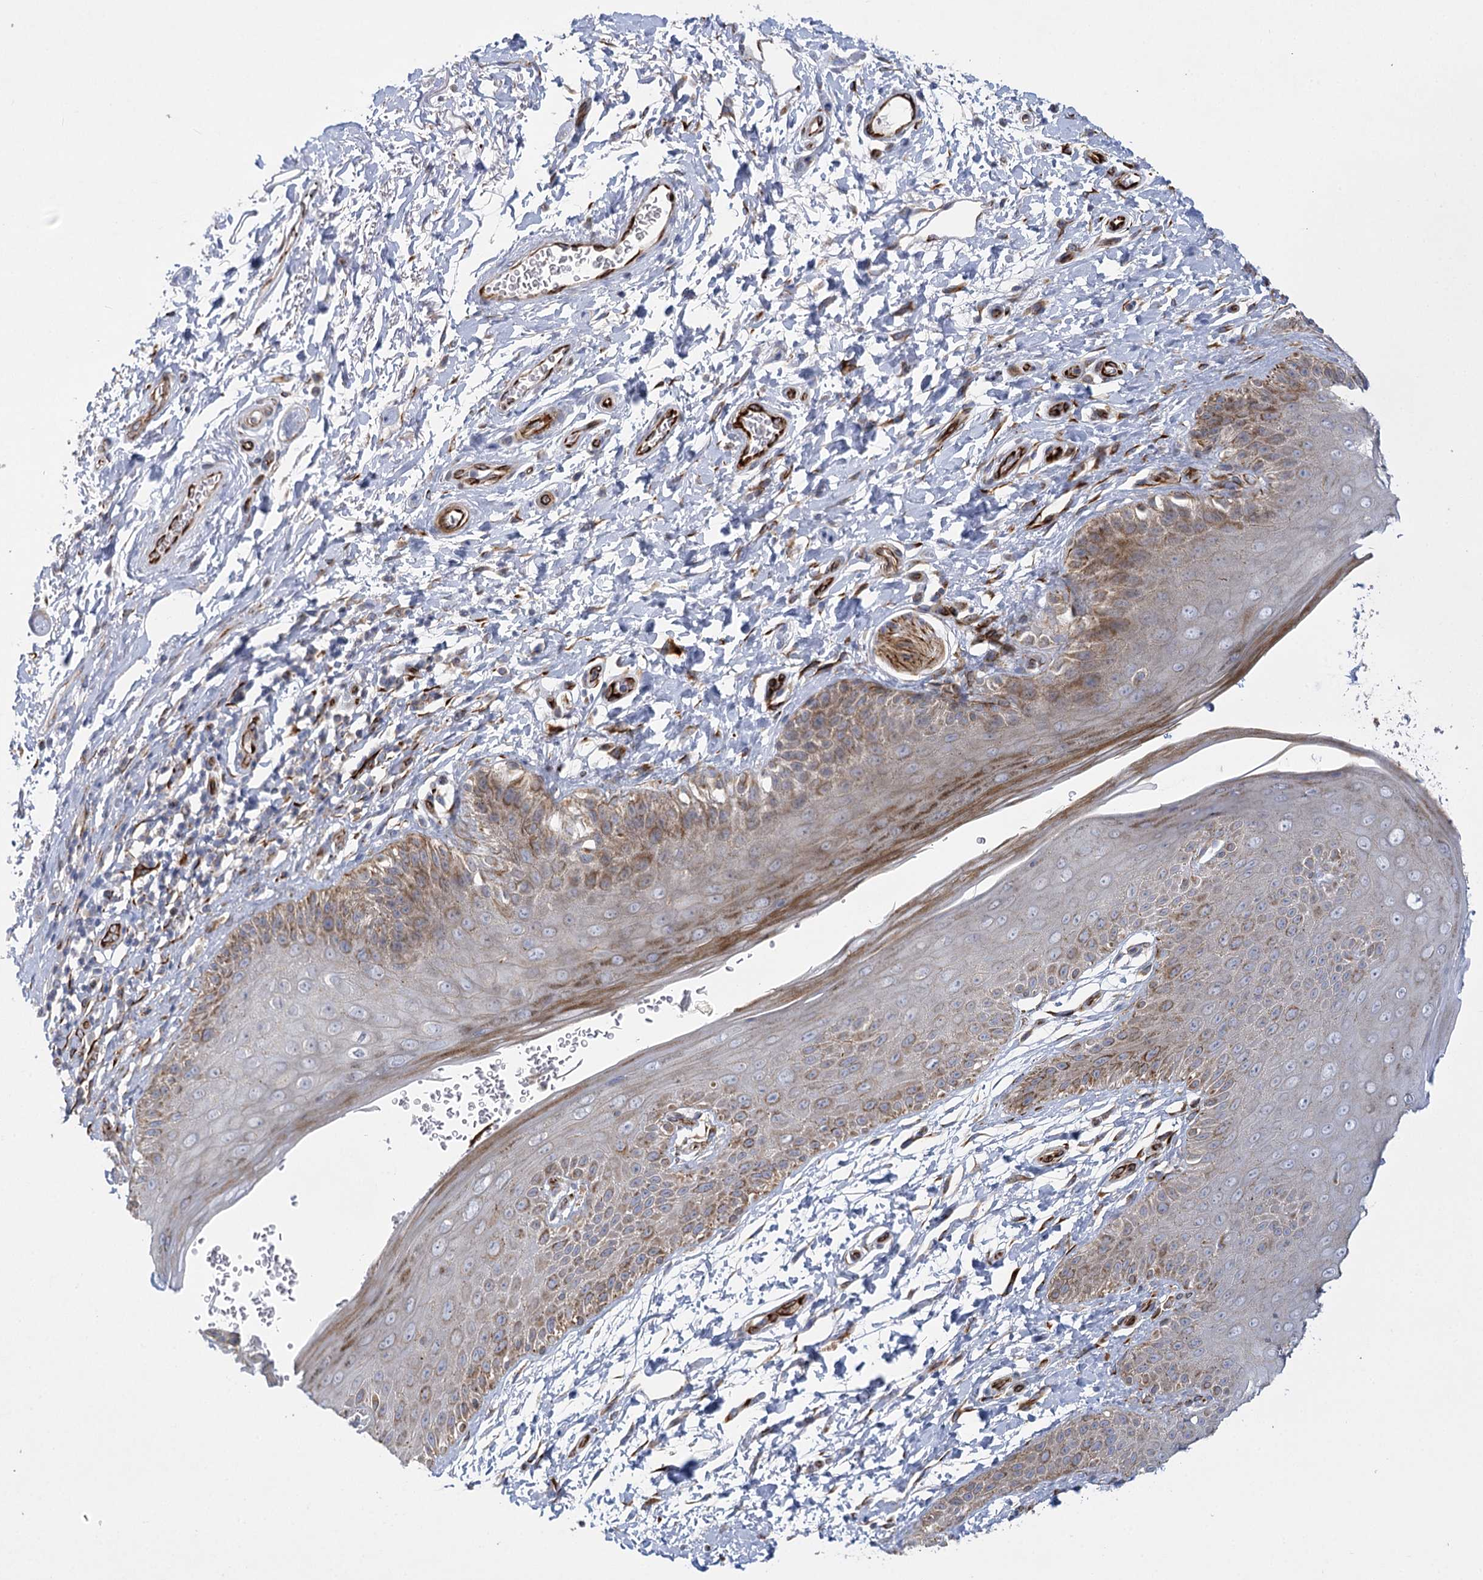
{"staining": {"intensity": "moderate", "quantity": ">75%", "location": "cytoplasmic/membranous"}, "tissue": "skin", "cell_type": "Epidermal cells", "image_type": "normal", "snomed": [{"axis": "morphology", "description": "Normal tissue, NOS"}, {"axis": "topography", "description": "Anal"}], "caption": "Epidermal cells display moderate cytoplasmic/membranous expression in approximately >75% of cells in benign skin. The protein is shown in brown color, while the nuclei are stained blue.", "gene": "DHTKD1", "patient": {"sex": "male", "age": 44}}